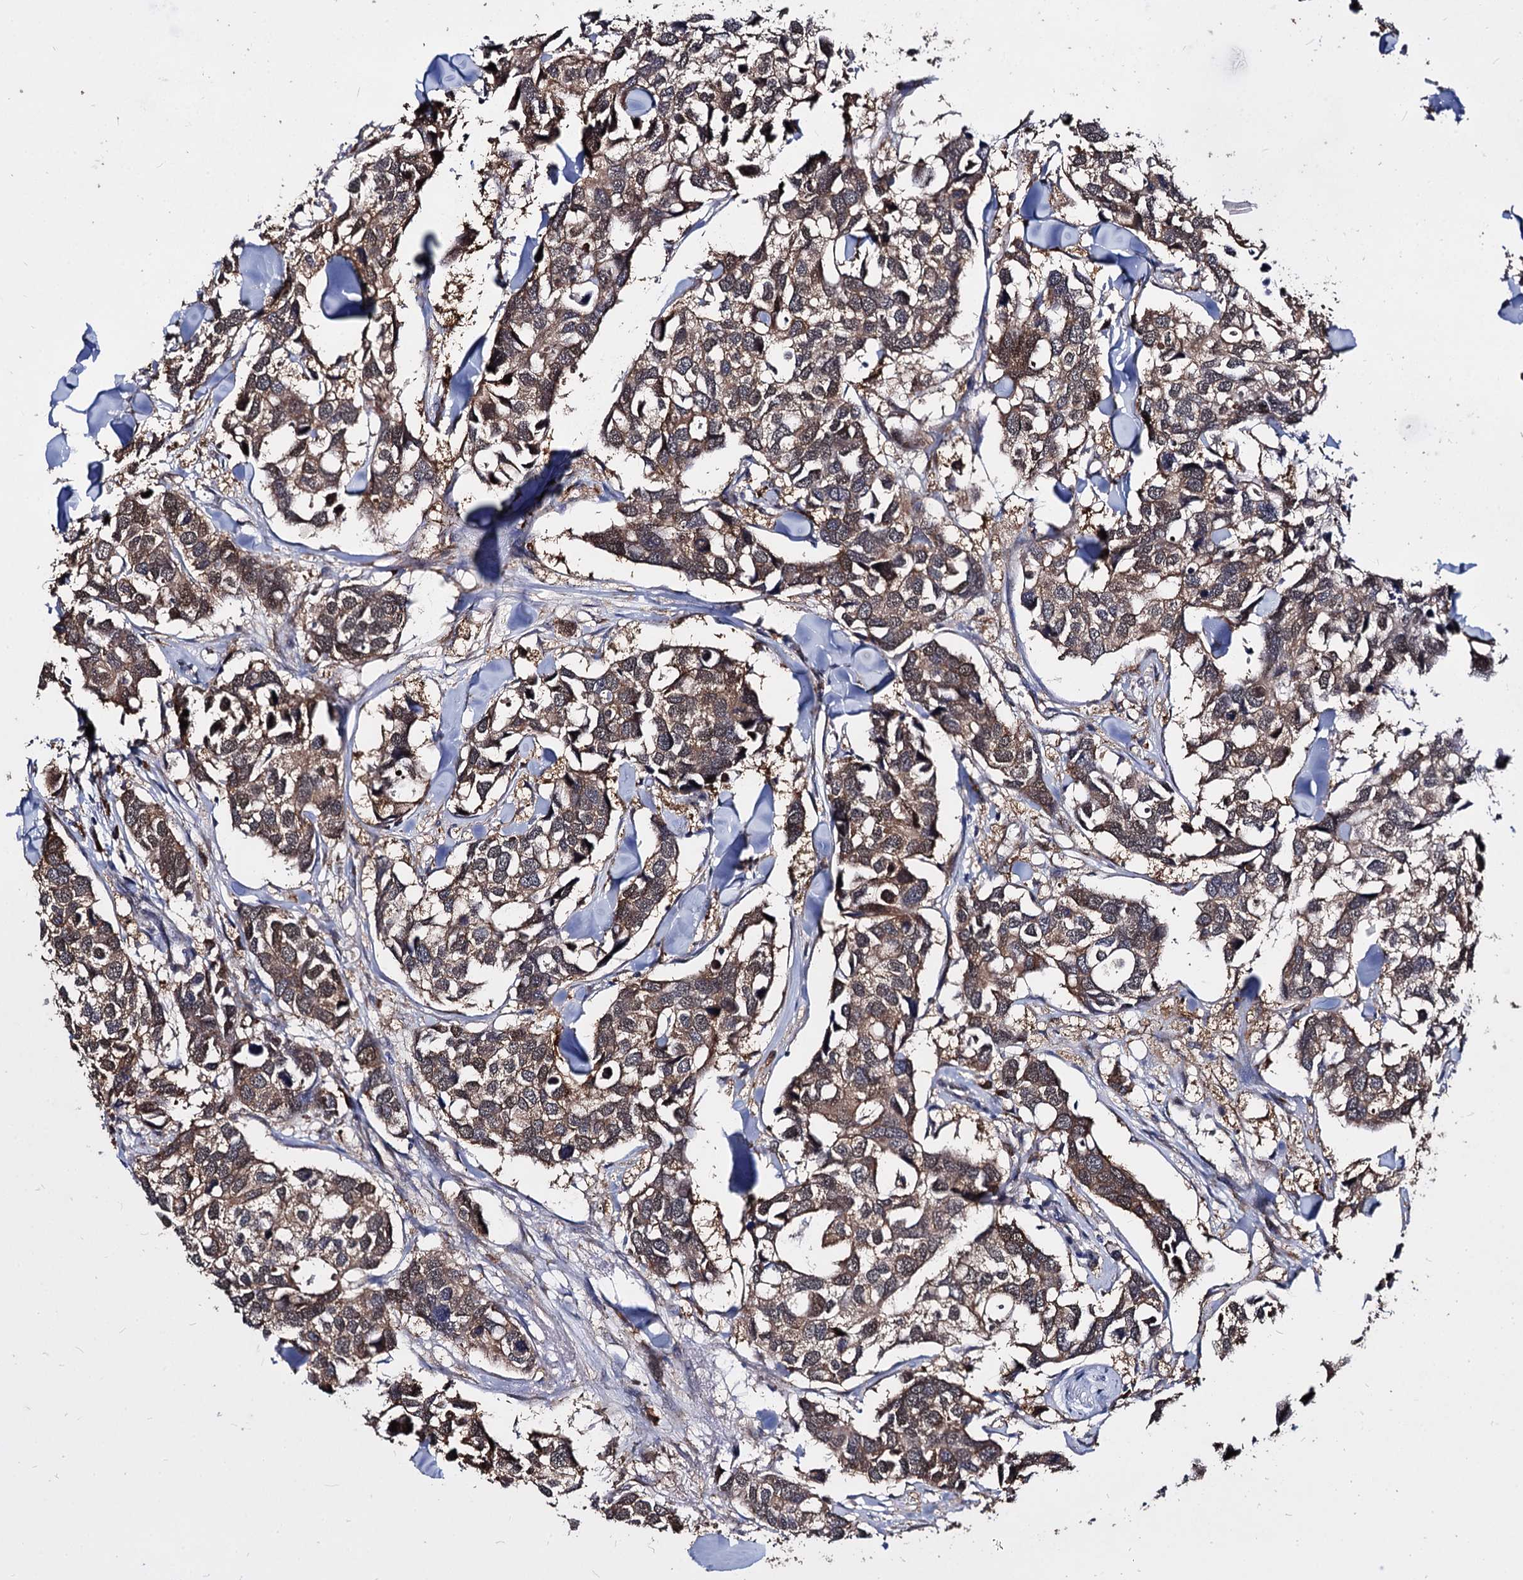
{"staining": {"intensity": "moderate", "quantity": ">75%", "location": "cytoplasmic/membranous"}, "tissue": "breast cancer", "cell_type": "Tumor cells", "image_type": "cancer", "snomed": [{"axis": "morphology", "description": "Duct carcinoma"}, {"axis": "topography", "description": "Breast"}], "caption": "Immunohistochemical staining of human breast cancer (invasive ductal carcinoma) displays medium levels of moderate cytoplasmic/membranous staining in about >75% of tumor cells. Immunohistochemistry (ihc) stains the protein in brown and the nuclei are stained blue.", "gene": "NME1", "patient": {"sex": "female", "age": 83}}